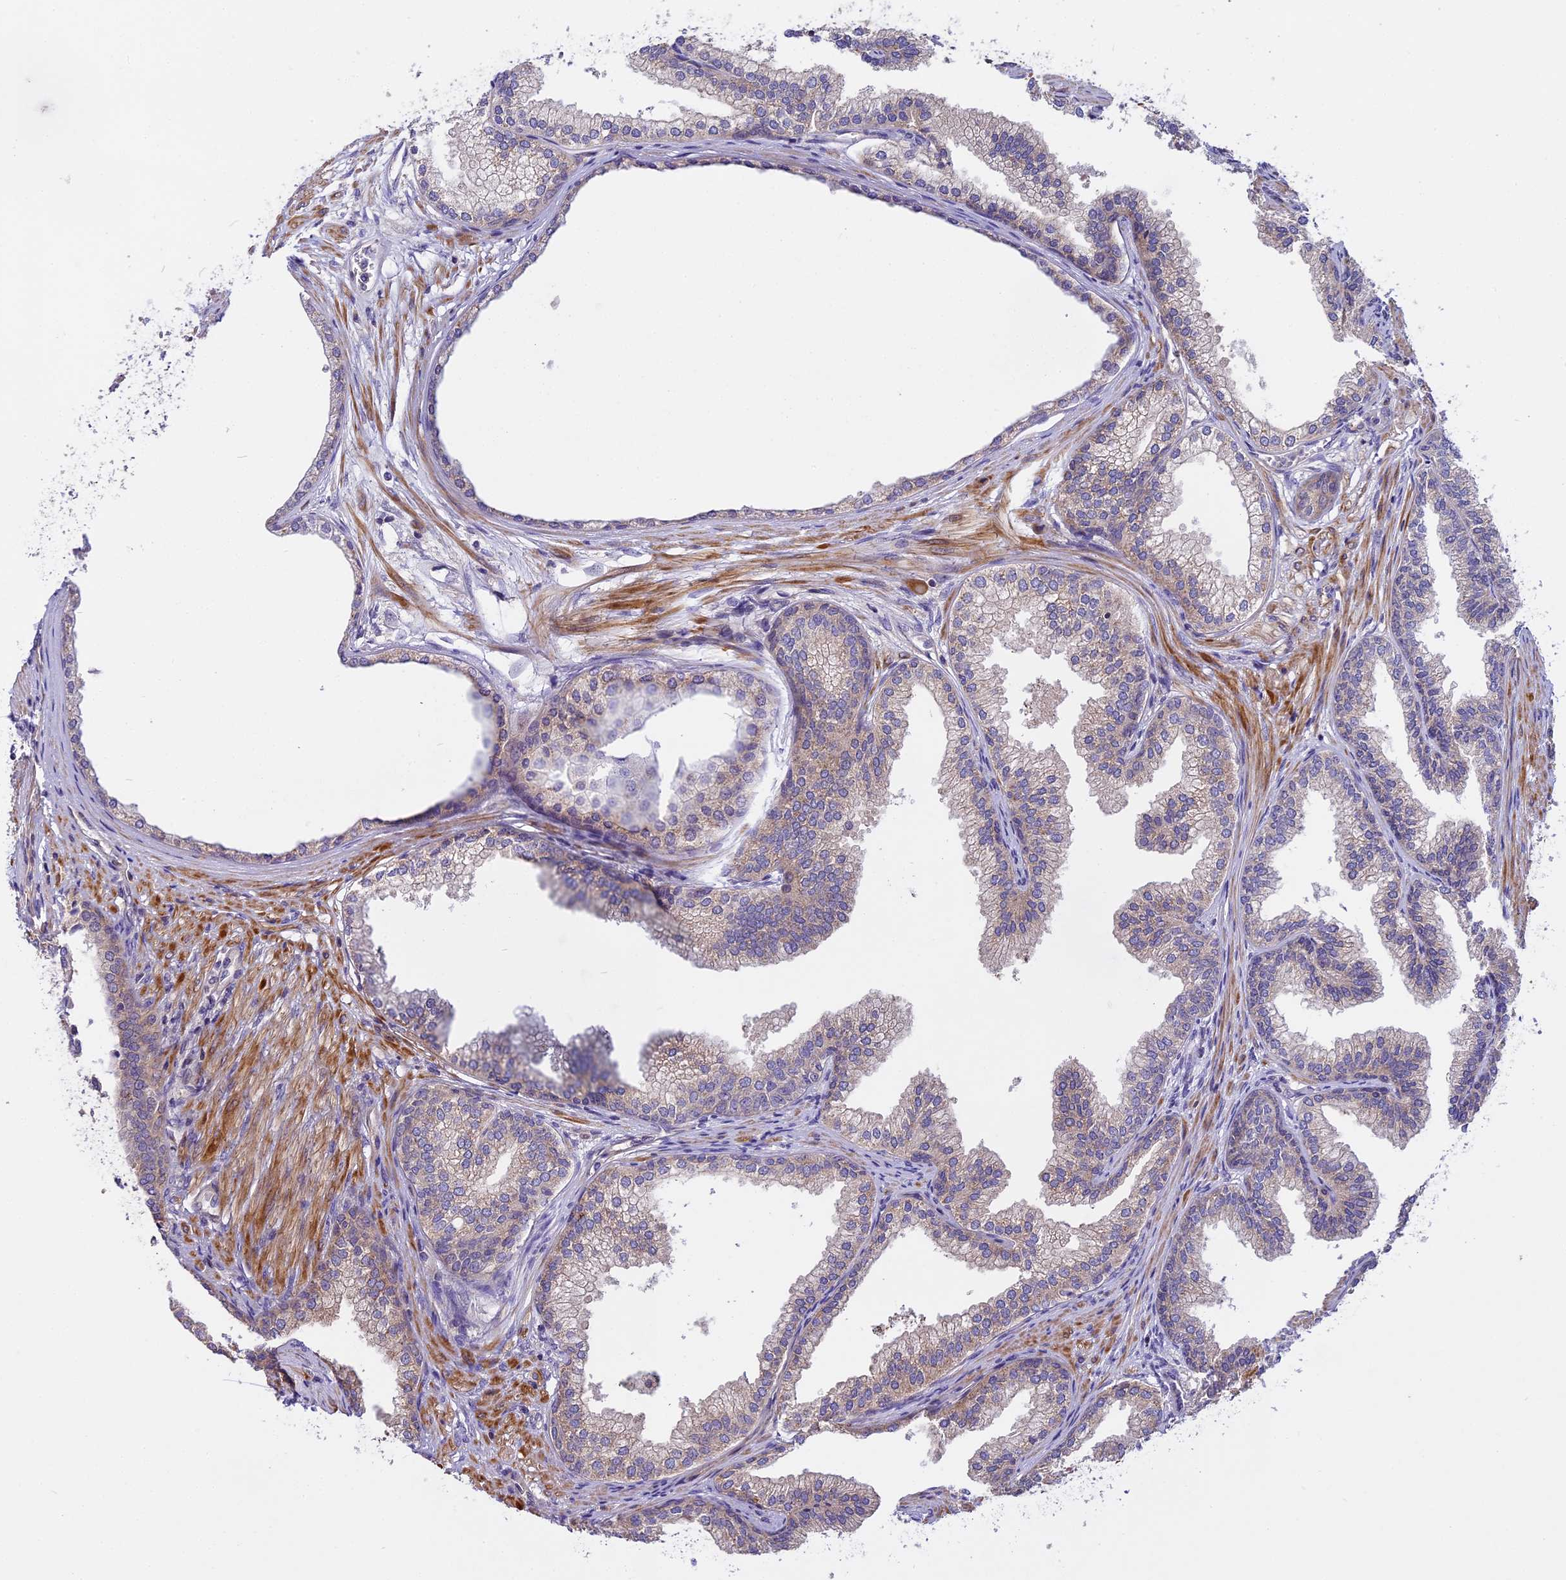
{"staining": {"intensity": "weak", "quantity": "25%-75%", "location": "cytoplasmic/membranous"}, "tissue": "prostate", "cell_type": "Glandular cells", "image_type": "normal", "snomed": [{"axis": "morphology", "description": "Normal tissue, NOS"}, {"axis": "topography", "description": "Prostate"}], "caption": "A high-resolution histopathology image shows immunohistochemistry staining of normal prostate, which shows weak cytoplasmic/membranous positivity in about 25%-75% of glandular cells.", "gene": "FAM98C", "patient": {"sex": "male", "age": 76}}